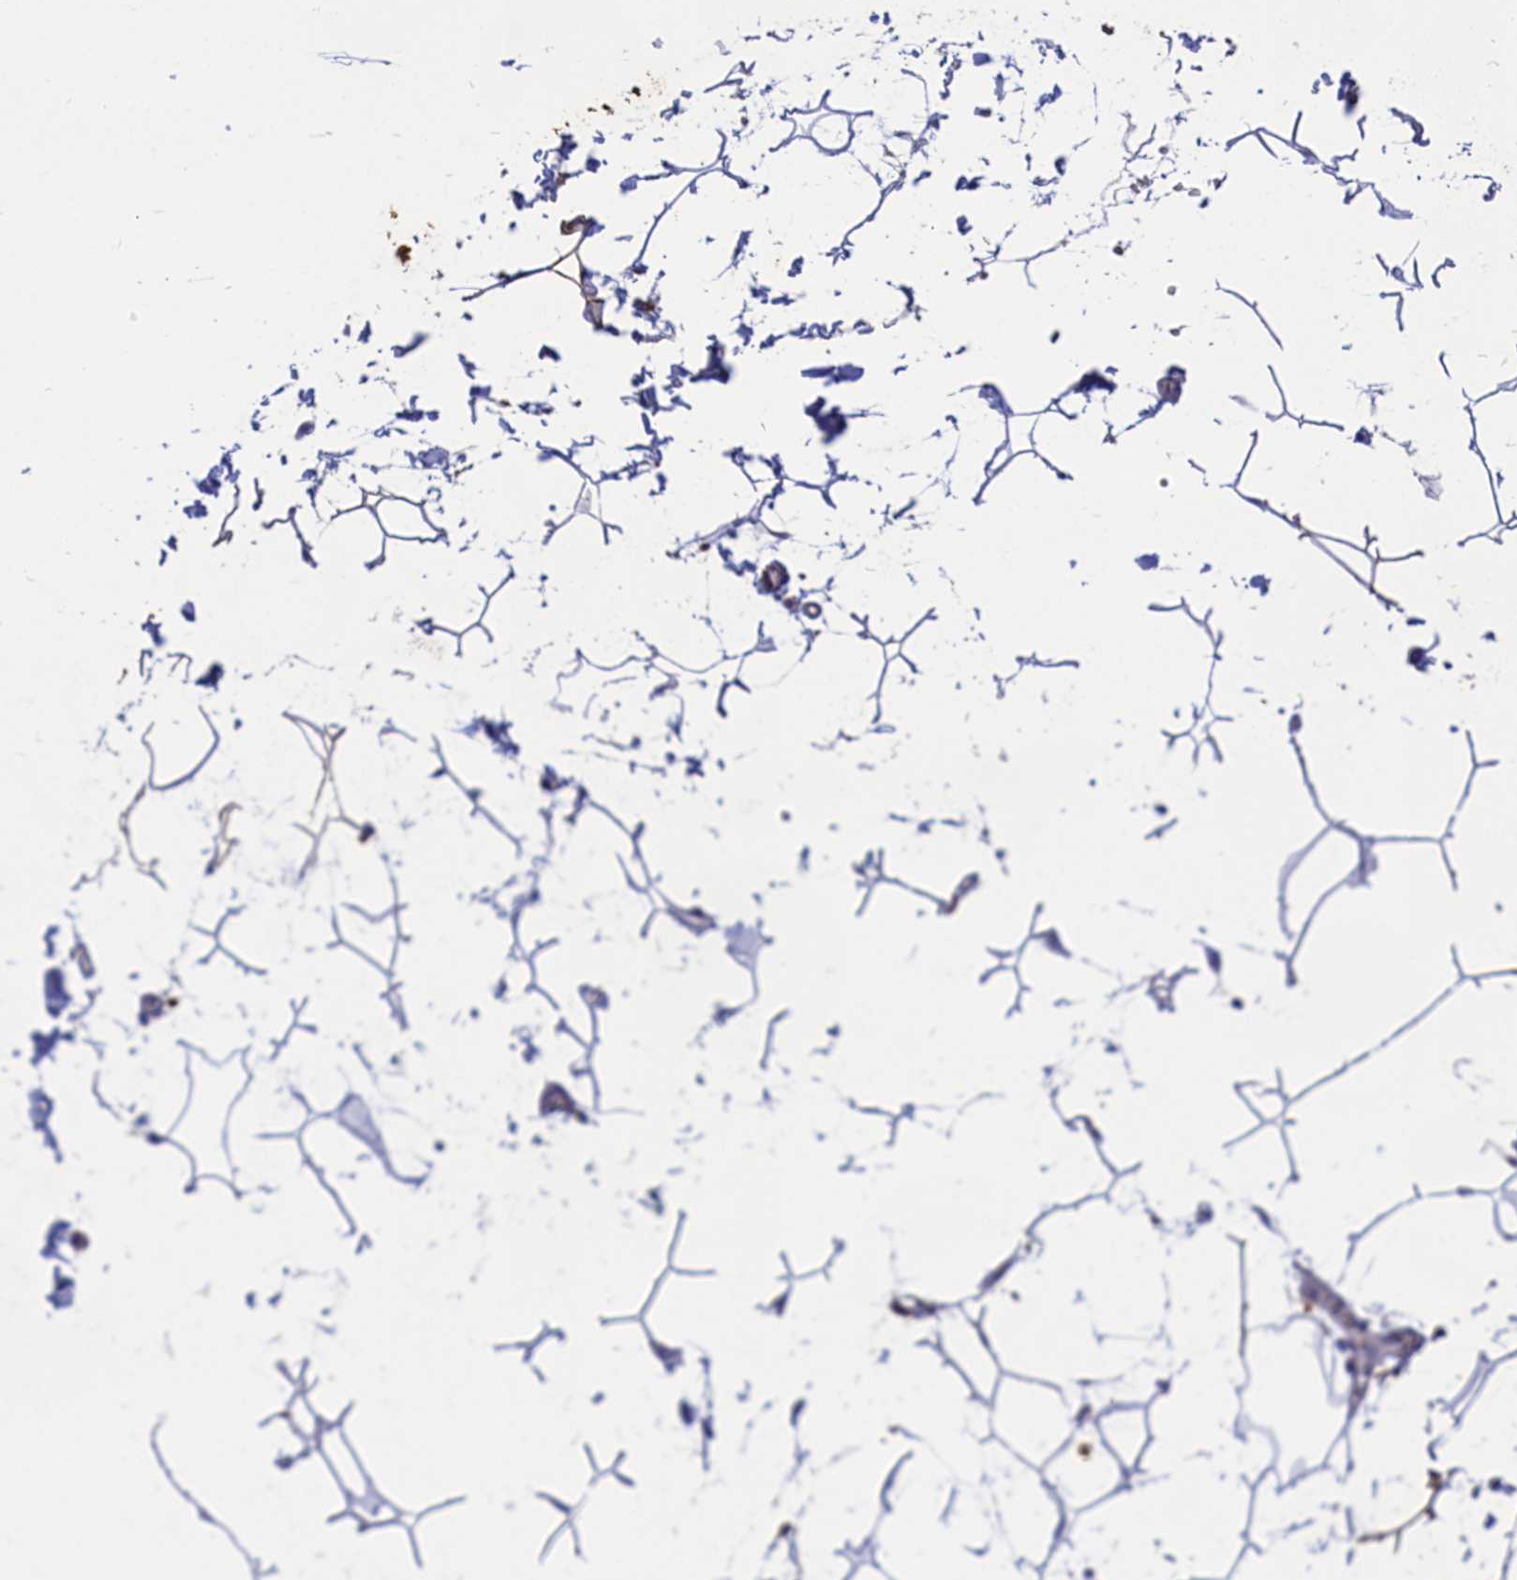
{"staining": {"intensity": "negative", "quantity": "none", "location": "none"}, "tissue": "adipose tissue", "cell_type": "Adipocytes", "image_type": "normal", "snomed": [{"axis": "morphology", "description": "Normal tissue, NOS"}, {"axis": "topography", "description": "Gallbladder"}, {"axis": "topography", "description": "Peripheral nerve tissue"}], "caption": "Immunohistochemistry histopathology image of benign adipose tissue stained for a protein (brown), which shows no expression in adipocytes.", "gene": "SCAMP4", "patient": {"sex": "male", "age": 38}}